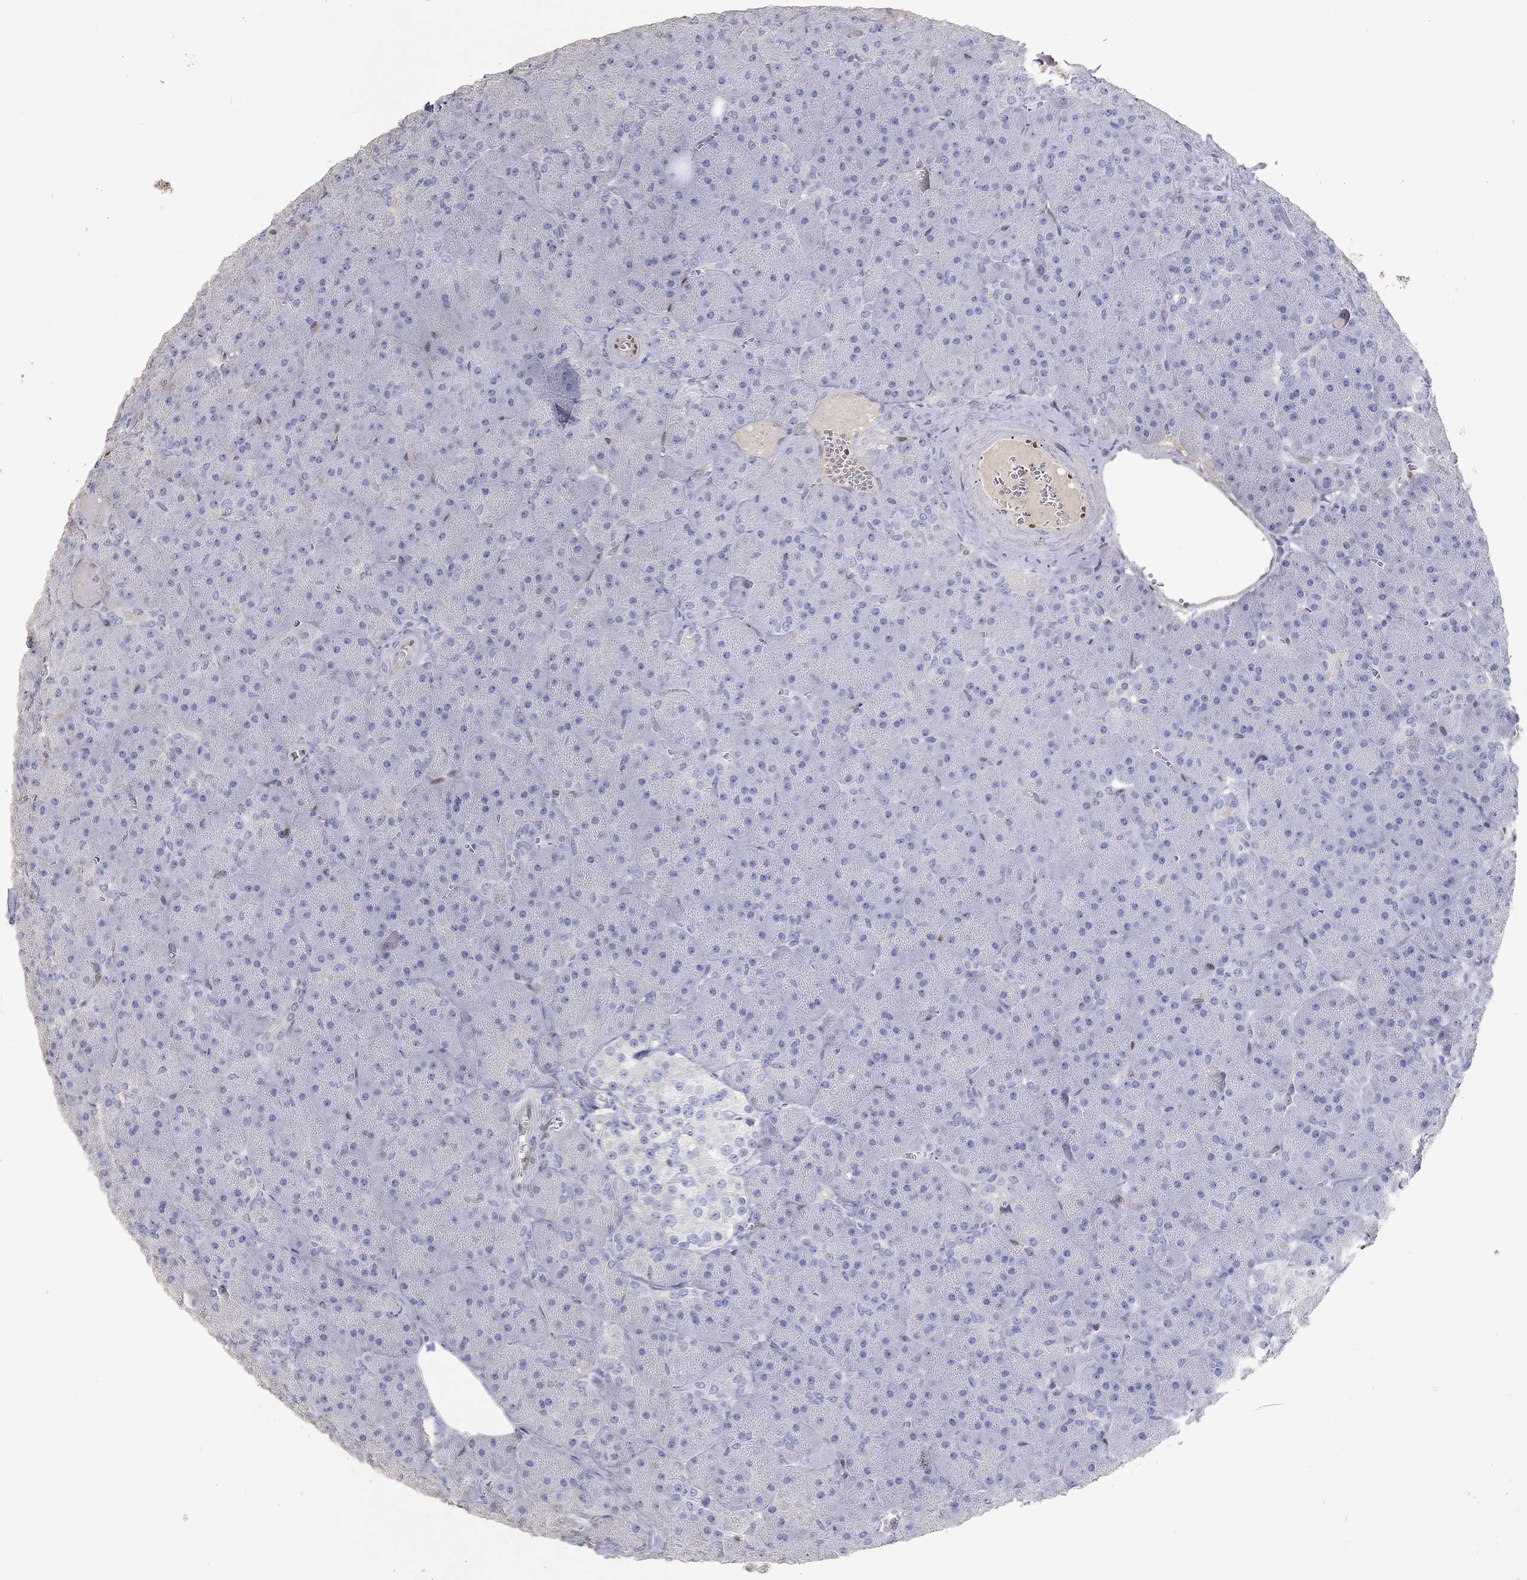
{"staining": {"intensity": "negative", "quantity": "none", "location": "none"}, "tissue": "pancreas", "cell_type": "Exocrine glandular cells", "image_type": "normal", "snomed": [{"axis": "morphology", "description": "Normal tissue, NOS"}, {"axis": "topography", "description": "Pancreas"}], "caption": "This is an immunohistochemistry photomicrograph of normal pancreas. There is no expression in exocrine glandular cells.", "gene": "FGF2", "patient": {"sex": "male", "age": 61}}